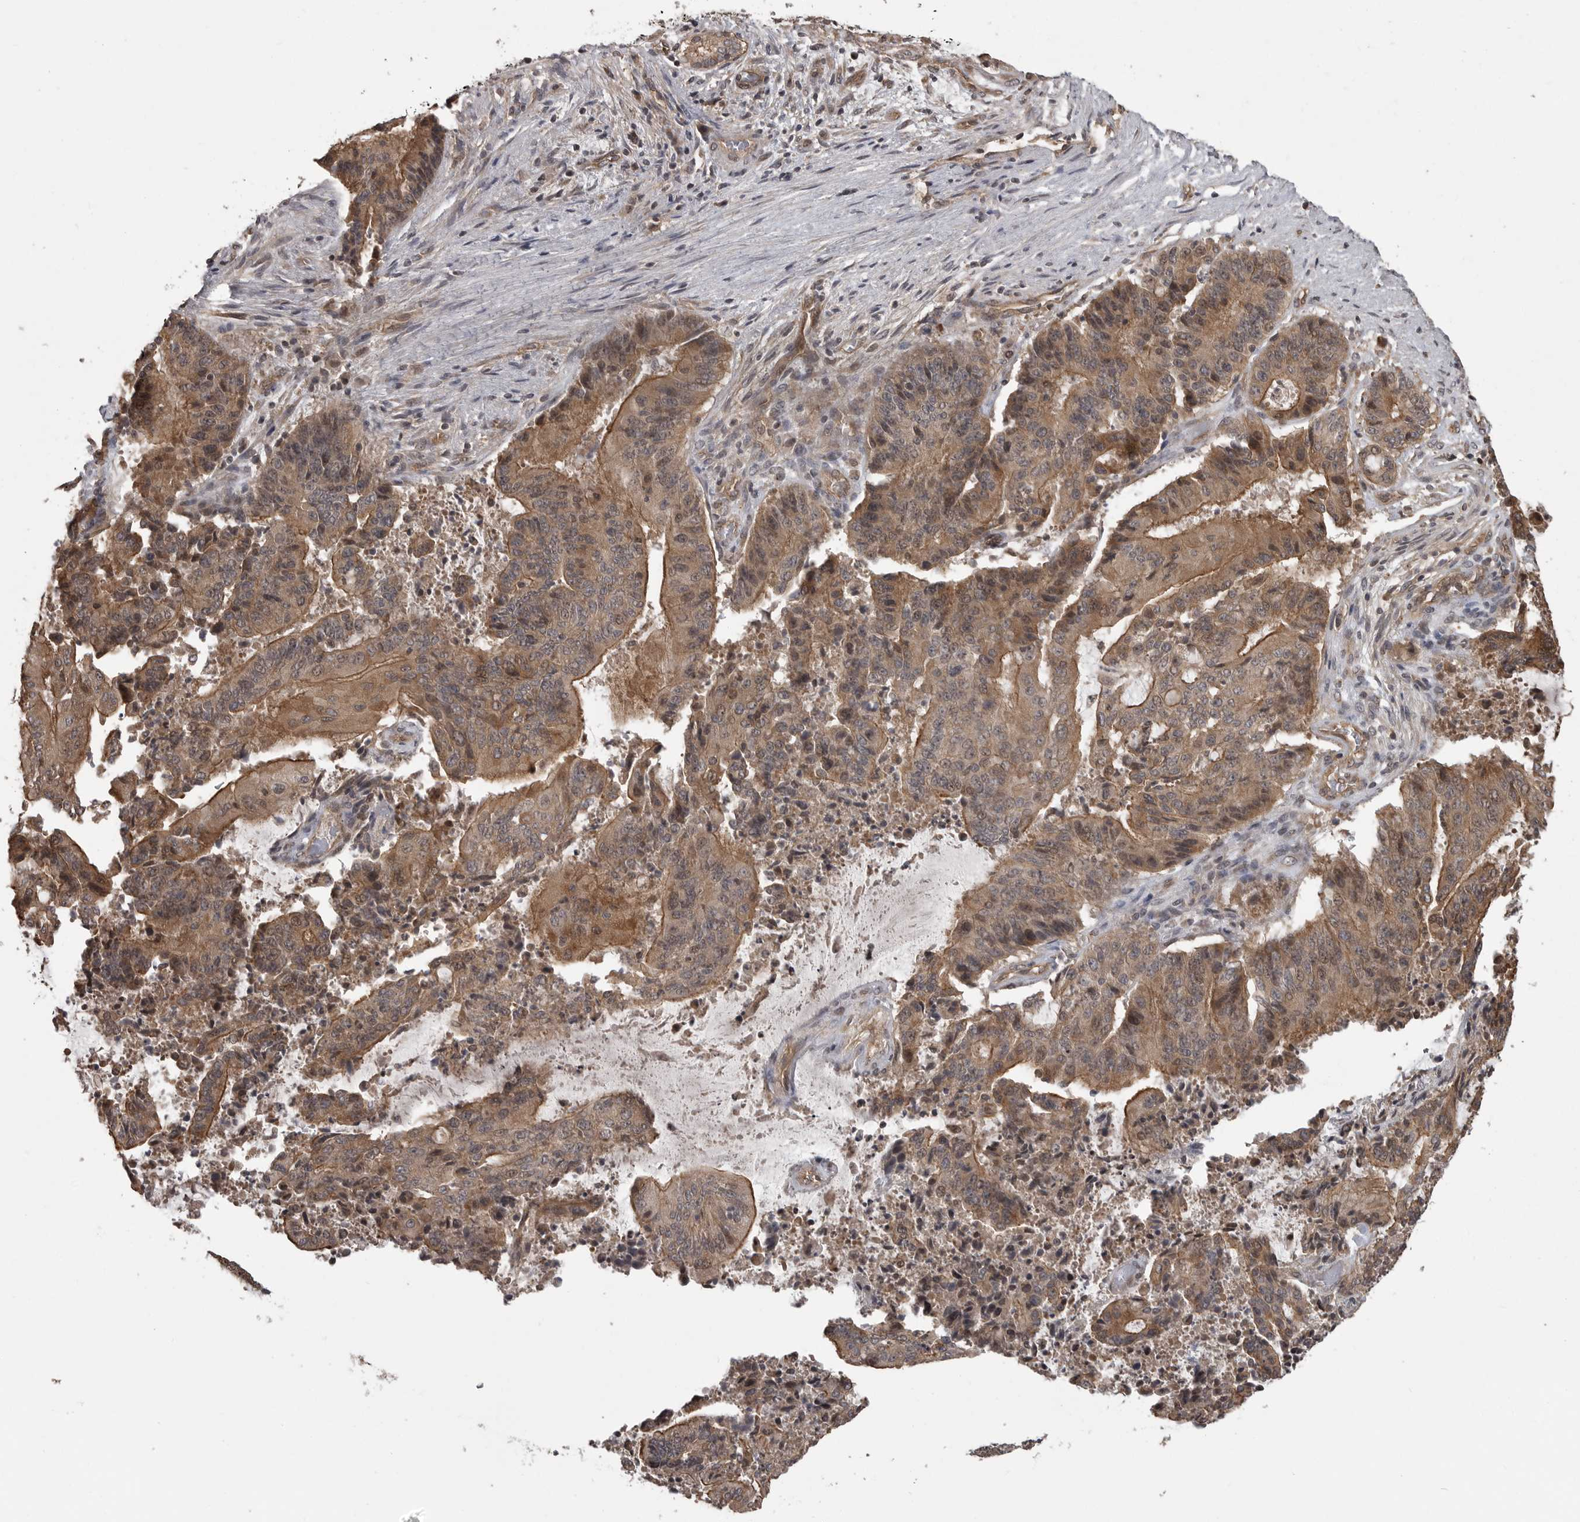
{"staining": {"intensity": "moderate", "quantity": ">75%", "location": "cytoplasmic/membranous"}, "tissue": "liver cancer", "cell_type": "Tumor cells", "image_type": "cancer", "snomed": [{"axis": "morphology", "description": "Normal tissue, NOS"}, {"axis": "morphology", "description": "Cholangiocarcinoma"}, {"axis": "topography", "description": "Liver"}, {"axis": "topography", "description": "Peripheral nerve tissue"}], "caption": "Protein staining demonstrates moderate cytoplasmic/membranous staining in about >75% of tumor cells in liver cholangiocarcinoma. The staining is performed using DAB (3,3'-diaminobenzidine) brown chromogen to label protein expression. The nuclei are counter-stained blue using hematoxylin.", "gene": "DNAJC8", "patient": {"sex": "female", "age": 73}}